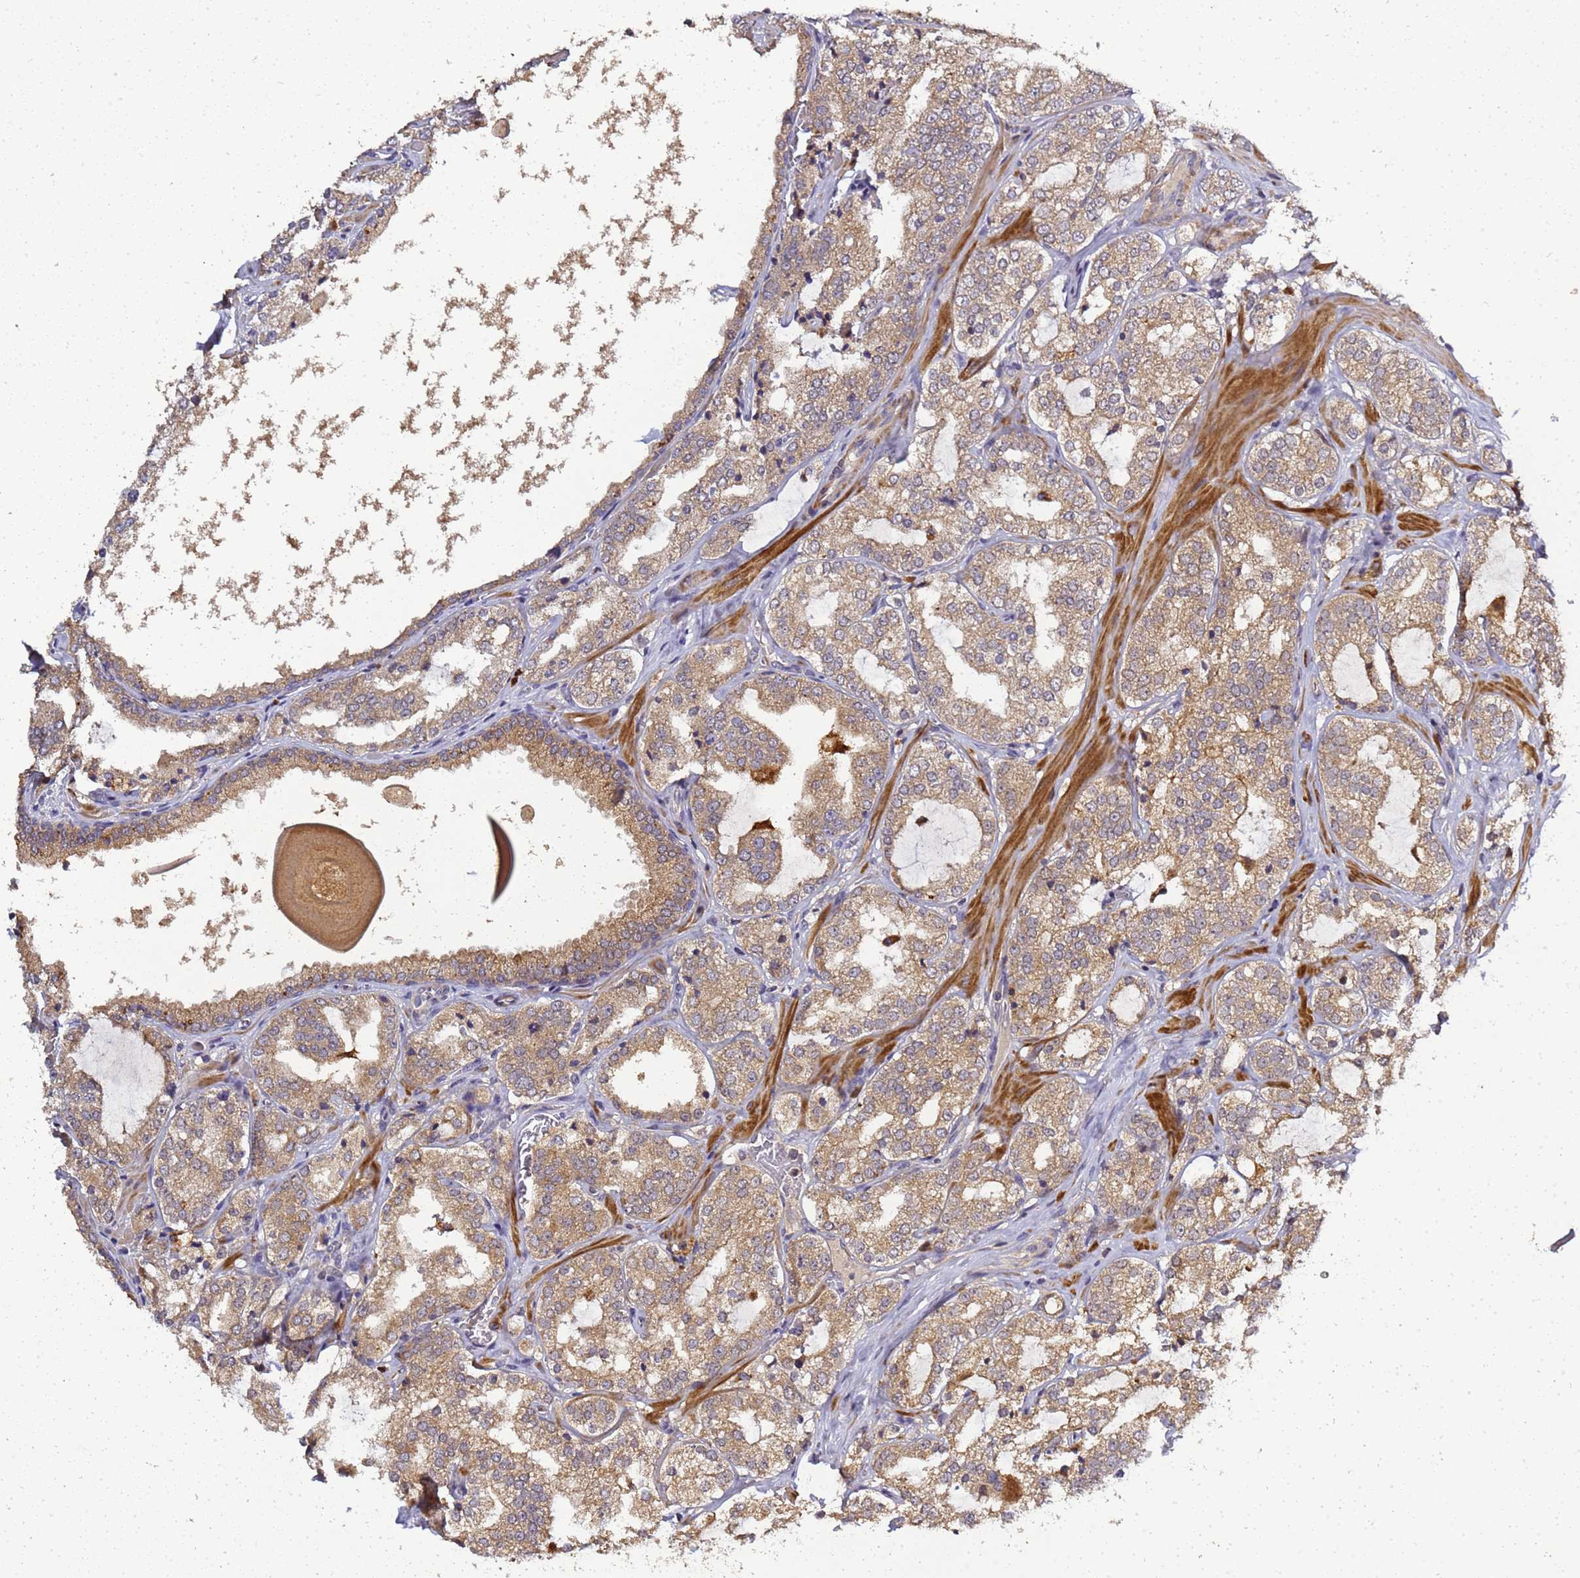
{"staining": {"intensity": "moderate", "quantity": ">75%", "location": "cytoplasmic/membranous"}, "tissue": "prostate cancer", "cell_type": "Tumor cells", "image_type": "cancer", "snomed": [{"axis": "morphology", "description": "Adenocarcinoma, High grade"}, {"axis": "topography", "description": "Prostate"}], "caption": "Immunohistochemistry (DAB (3,3'-diaminobenzidine)) staining of human prostate cancer (high-grade adenocarcinoma) shows moderate cytoplasmic/membranous protein staining in about >75% of tumor cells. (IHC, brightfield microscopy, high magnification).", "gene": "LGI4", "patient": {"sex": "male", "age": 64}}